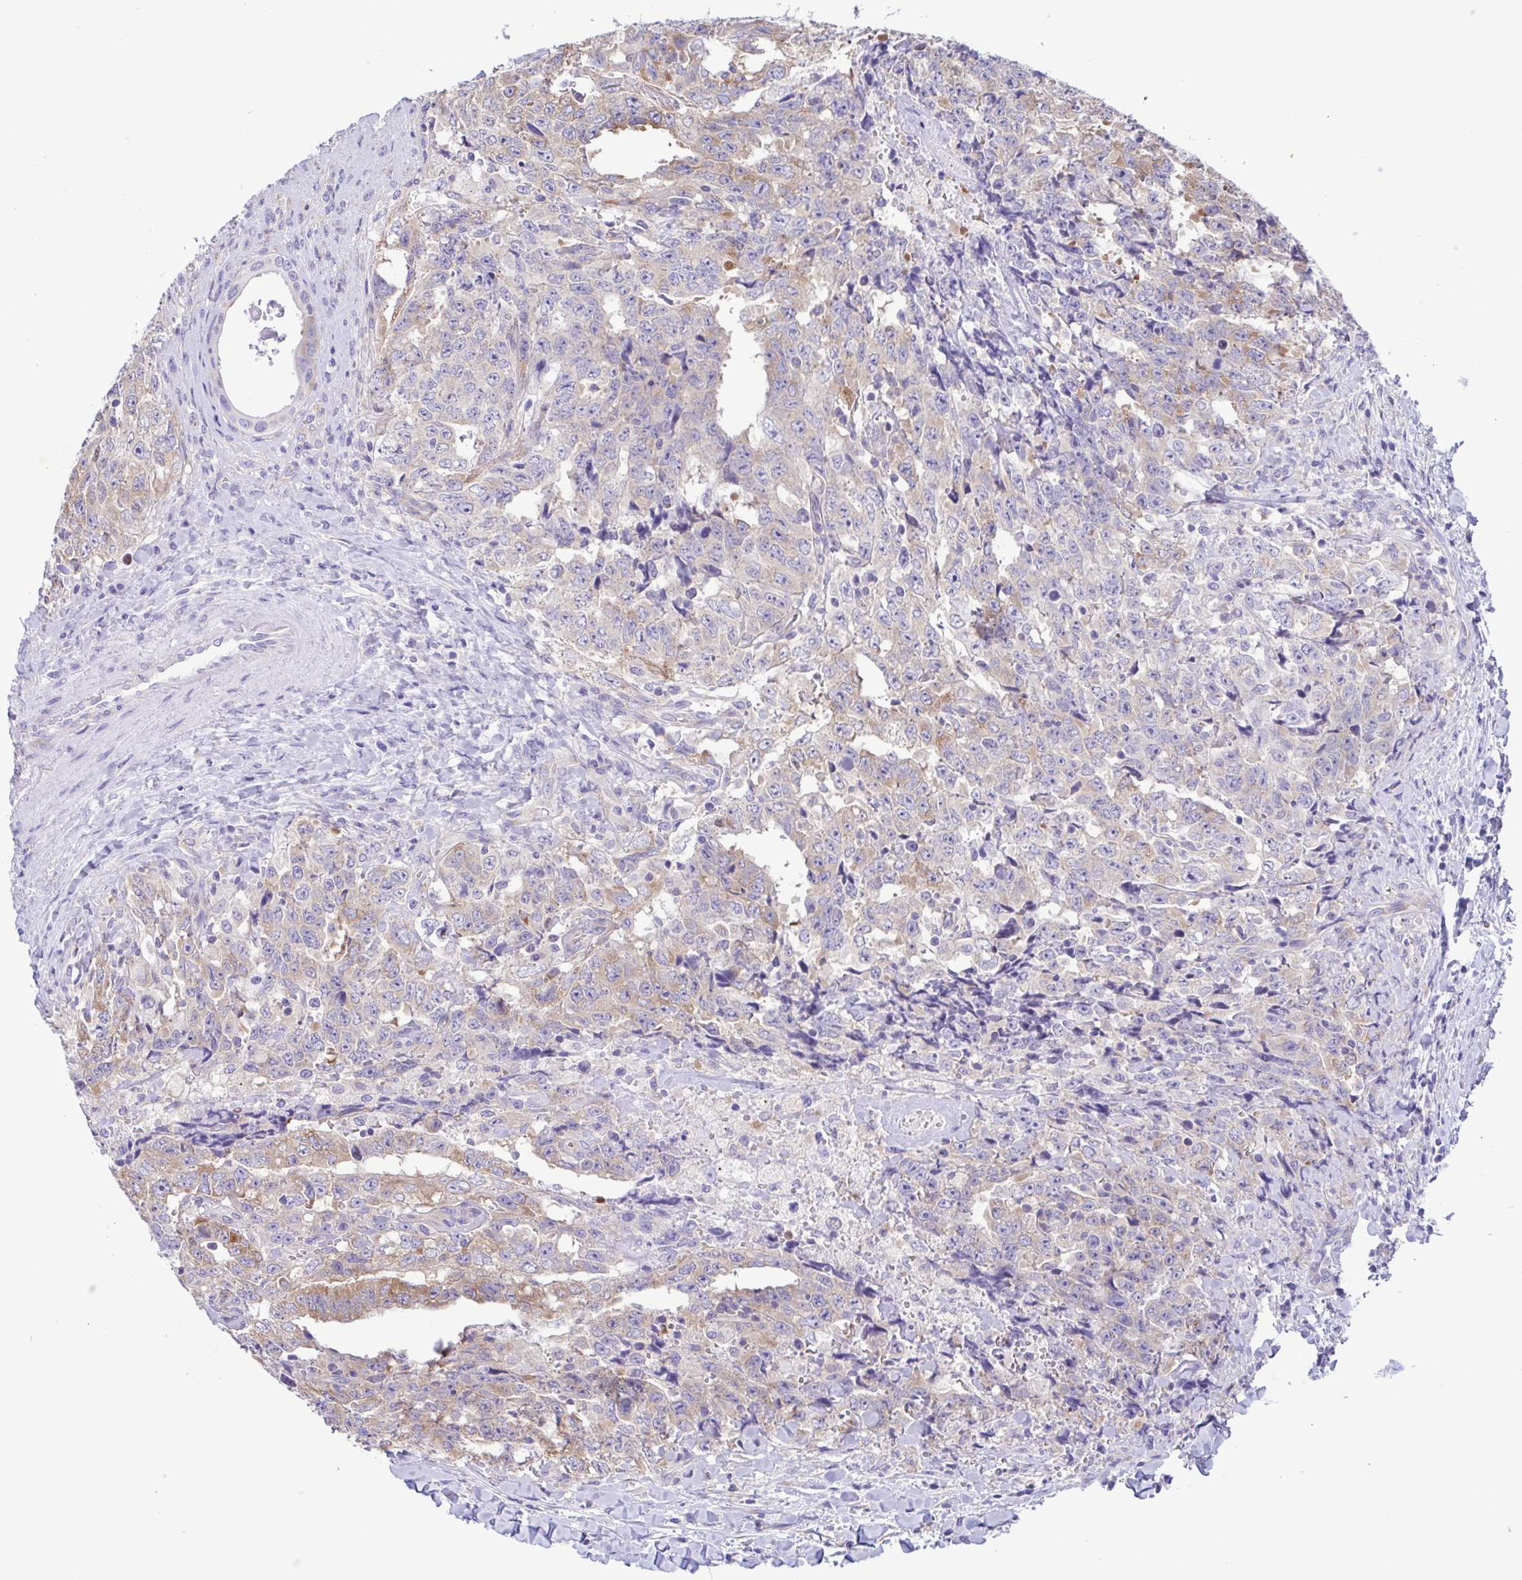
{"staining": {"intensity": "weak", "quantity": "25%-75%", "location": "cytoplasmic/membranous"}, "tissue": "testis cancer", "cell_type": "Tumor cells", "image_type": "cancer", "snomed": [{"axis": "morphology", "description": "Carcinoma, Embryonal, NOS"}, {"axis": "topography", "description": "Testis"}], "caption": "There is low levels of weak cytoplasmic/membranous positivity in tumor cells of embryonal carcinoma (testis), as demonstrated by immunohistochemical staining (brown color).", "gene": "TNNI3", "patient": {"sex": "male", "age": 24}}